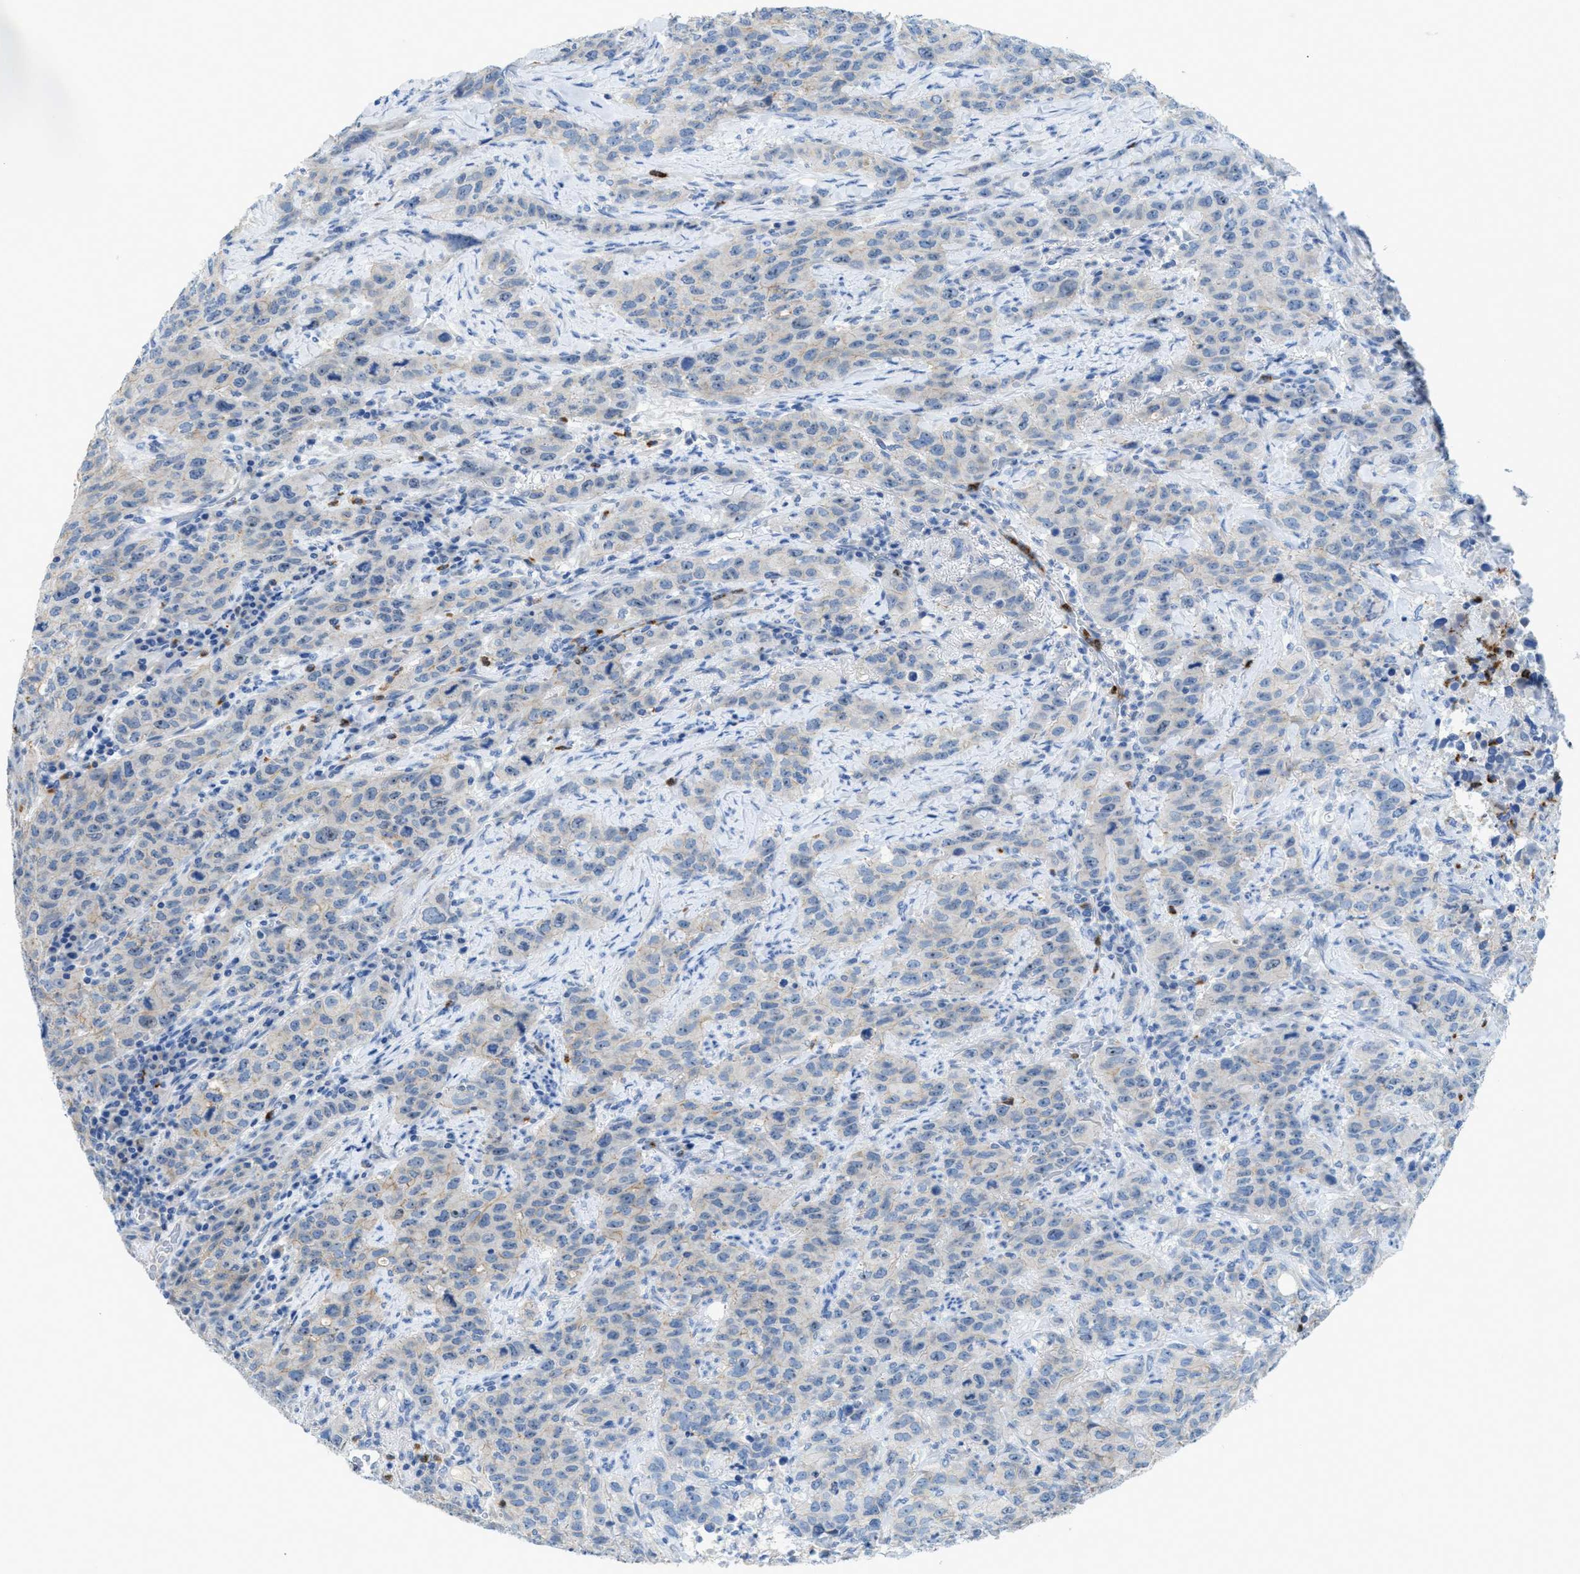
{"staining": {"intensity": "negative", "quantity": "none", "location": "none"}, "tissue": "stomach cancer", "cell_type": "Tumor cells", "image_type": "cancer", "snomed": [{"axis": "morphology", "description": "Adenocarcinoma, NOS"}, {"axis": "topography", "description": "Stomach"}], "caption": "Immunohistochemistry micrograph of neoplastic tissue: adenocarcinoma (stomach) stained with DAB (3,3'-diaminobenzidine) reveals no significant protein staining in tumor cells.", "gene": "CMTM1", "patient": {"sex": "male", "age": 48}}